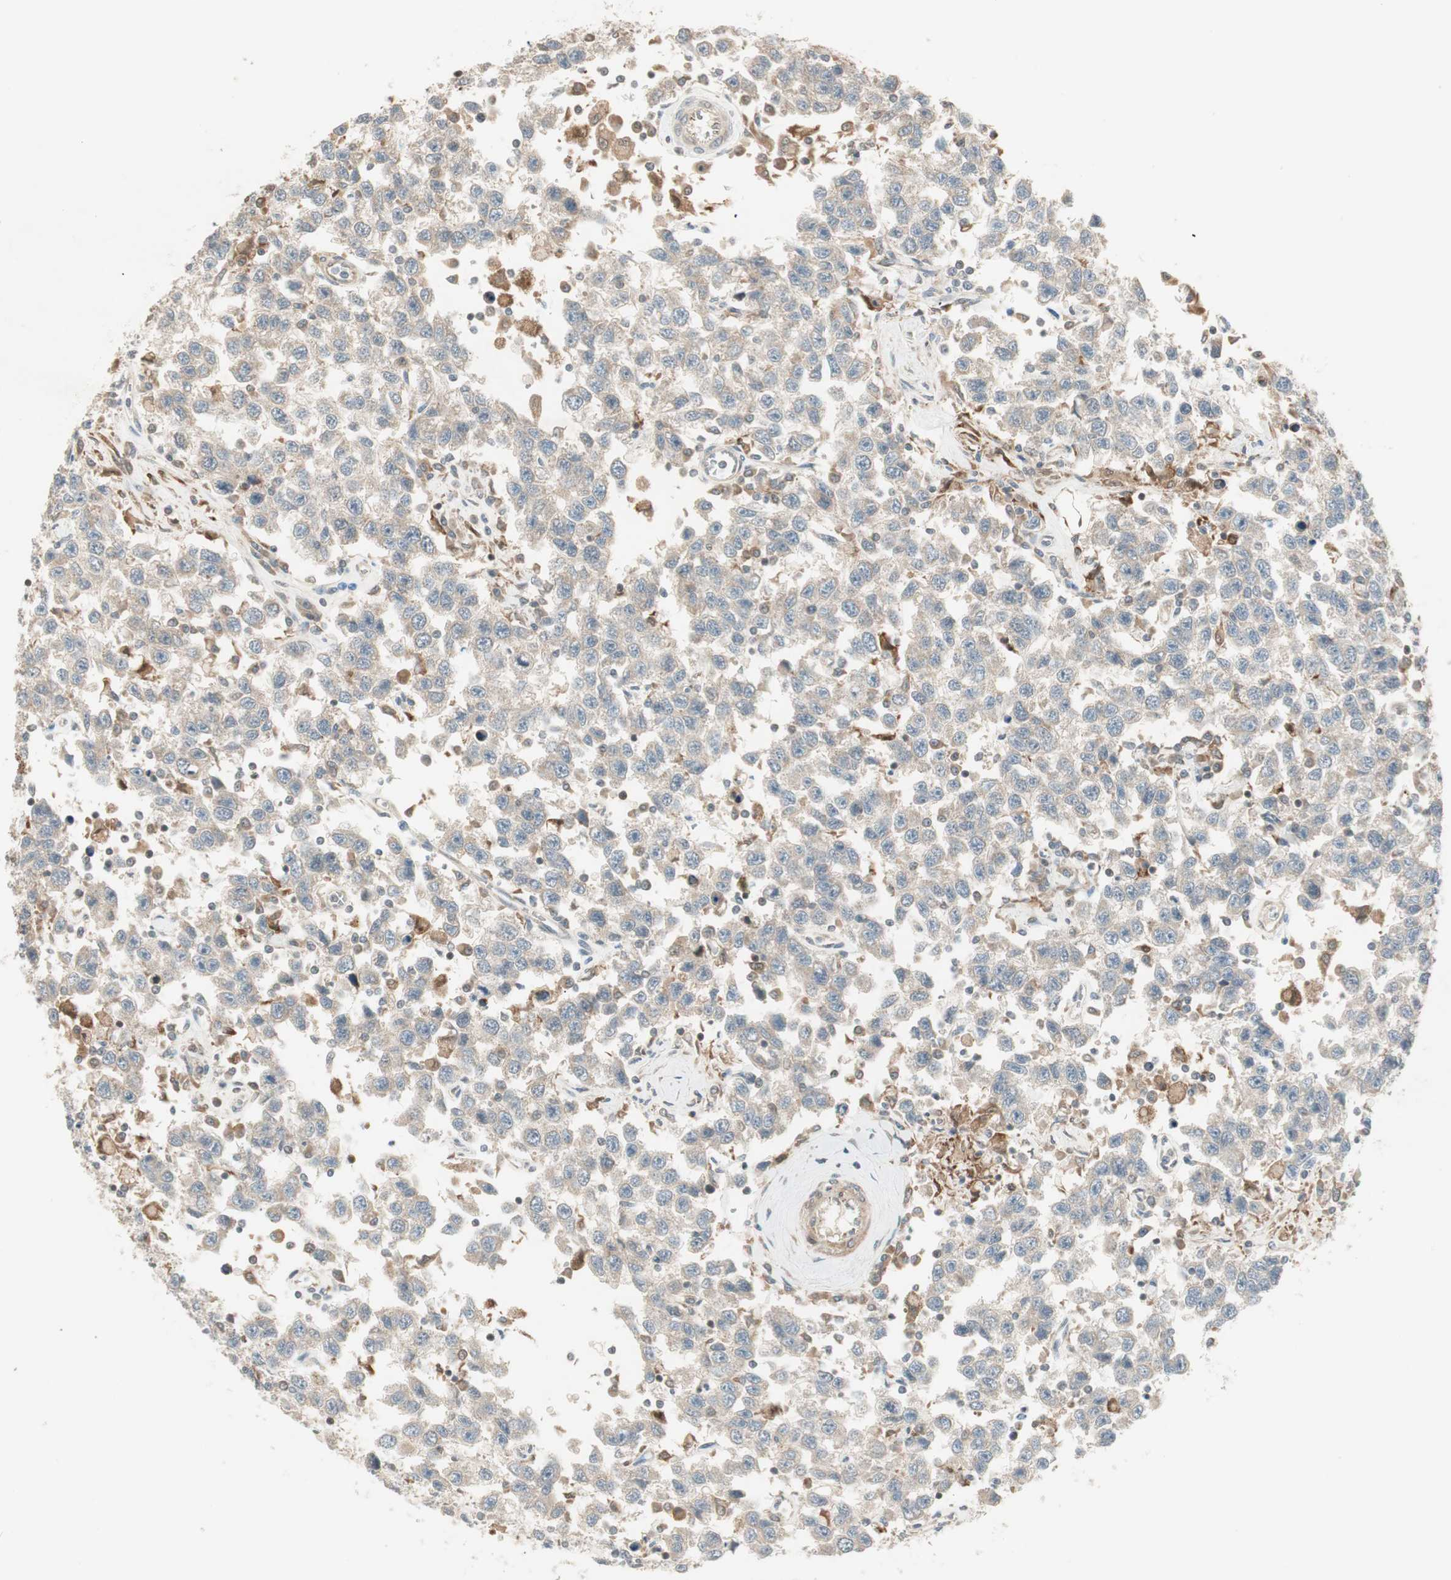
{"staining": {"intensity": "negative", "quantity": "none", "location": "none"}, "tissue": "testis cancer", "cell_type": "Tumor cells", "image_type": "cancer", "snomed": [{"axis": "morphology", "description": "Seminoma, NOS"}, {"axis": "topography", "description": "Testis"}], "caption": "Immunohistochemistry (IHC) of human testis cancer (seminoma) exhibits no expression in tumor cells.", "gene": "SFRP1", "patient": {"sex": "male", "age": 41}}